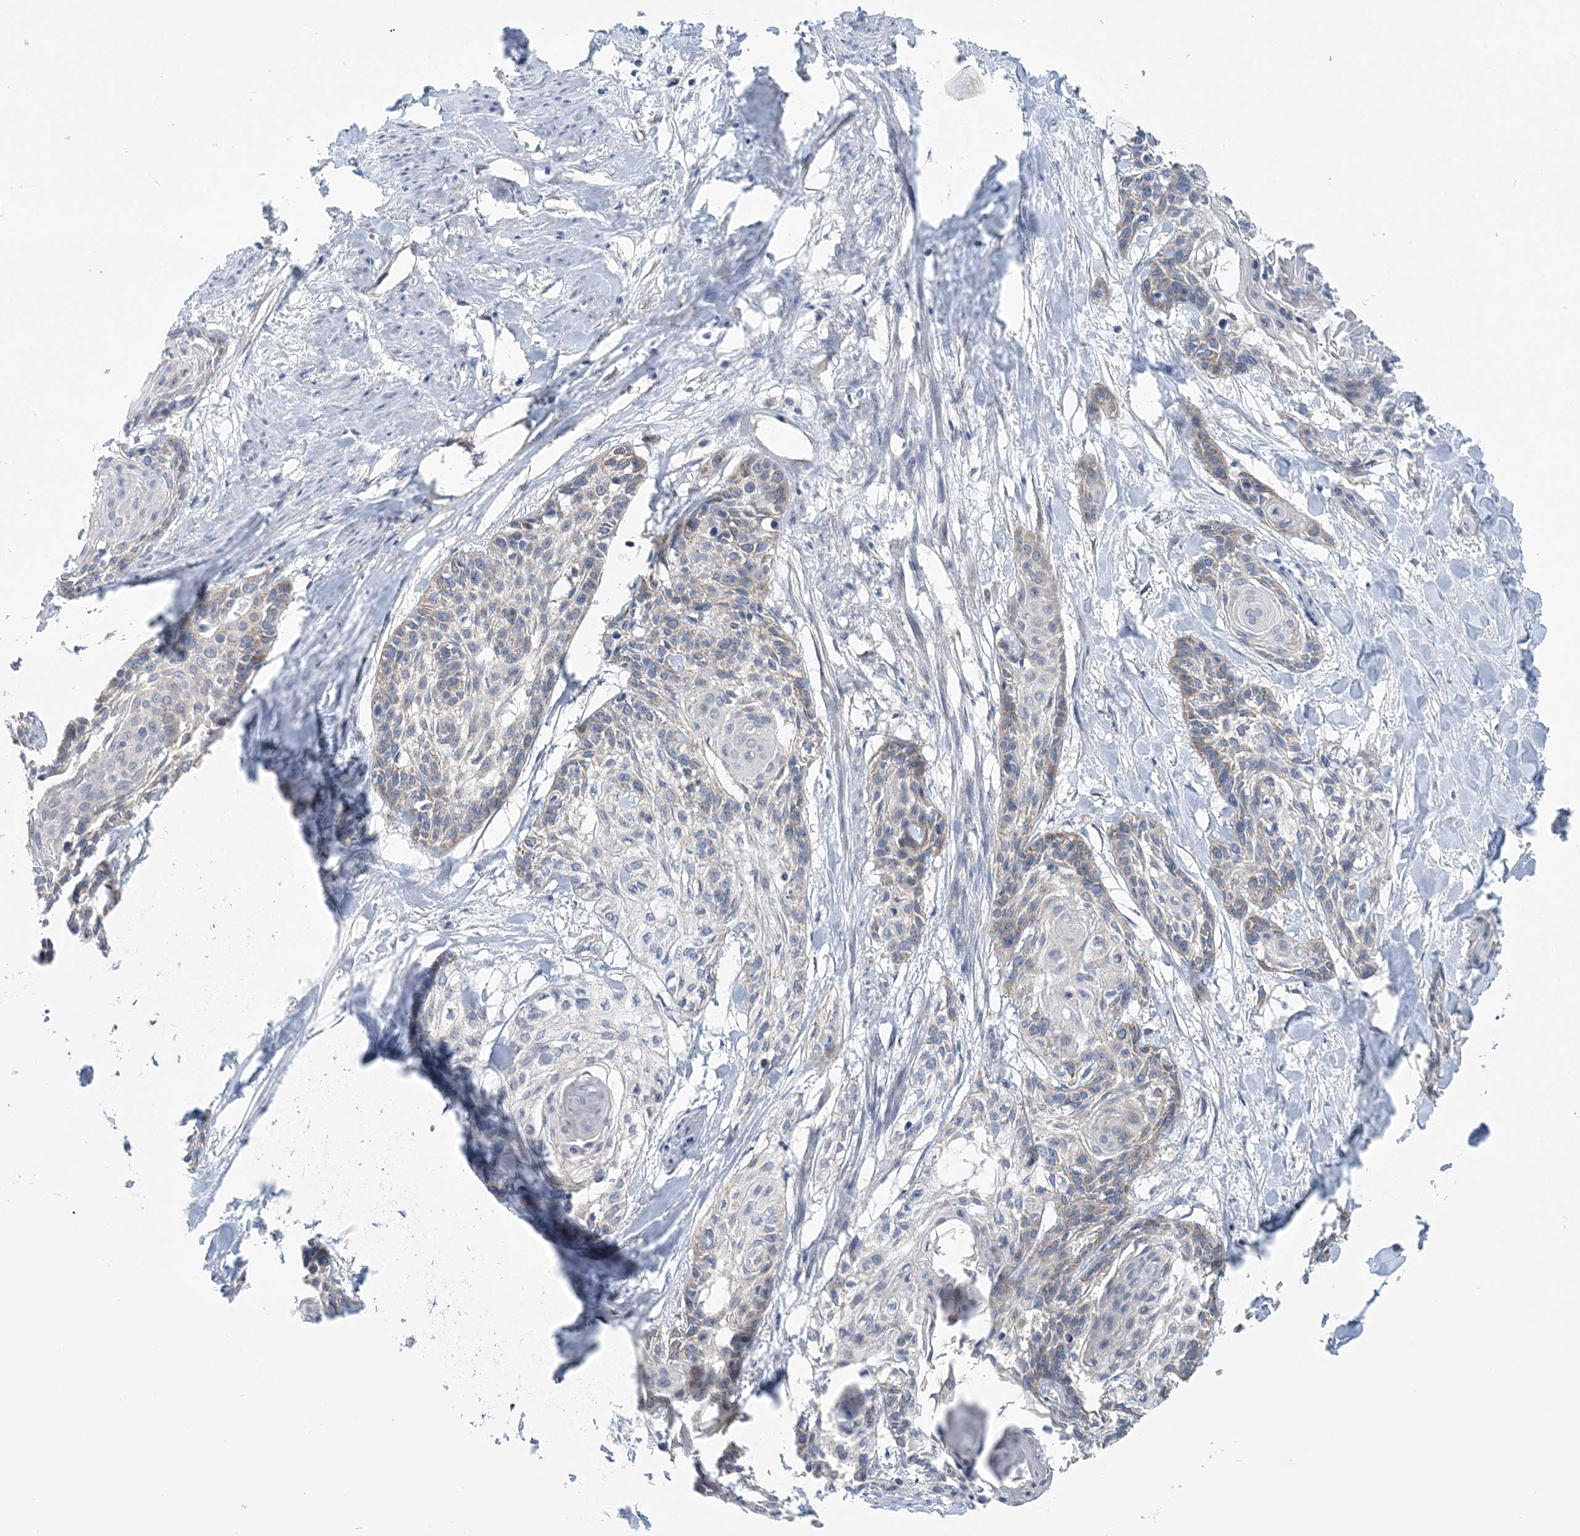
{"staining": {"intensity": "negative", "quantity": "none", "location": "none"}, "tissue": "cervical cancer", "cell_type": "Tumor cells", "image_type": "cancer", "snomed": [{"axis": "morphology", "description": "Squamous cell carcinoma, NOS"}, {"axis": "topography", "description": "Cervix"}], "caption": "The immunohistochemistry micrograph has no significant staining in tumor cells of squamous cell carcinoma (cervical) tissue. (Stains: DAB (3,3'-diaminobenzidine) immunohistochemistry (IHC) with hematoxylin counter stain, Microscopy: brightfield microscopy at high magnification).", "gene": "COPE", "patient": {"sex": "female", "age": 57}}